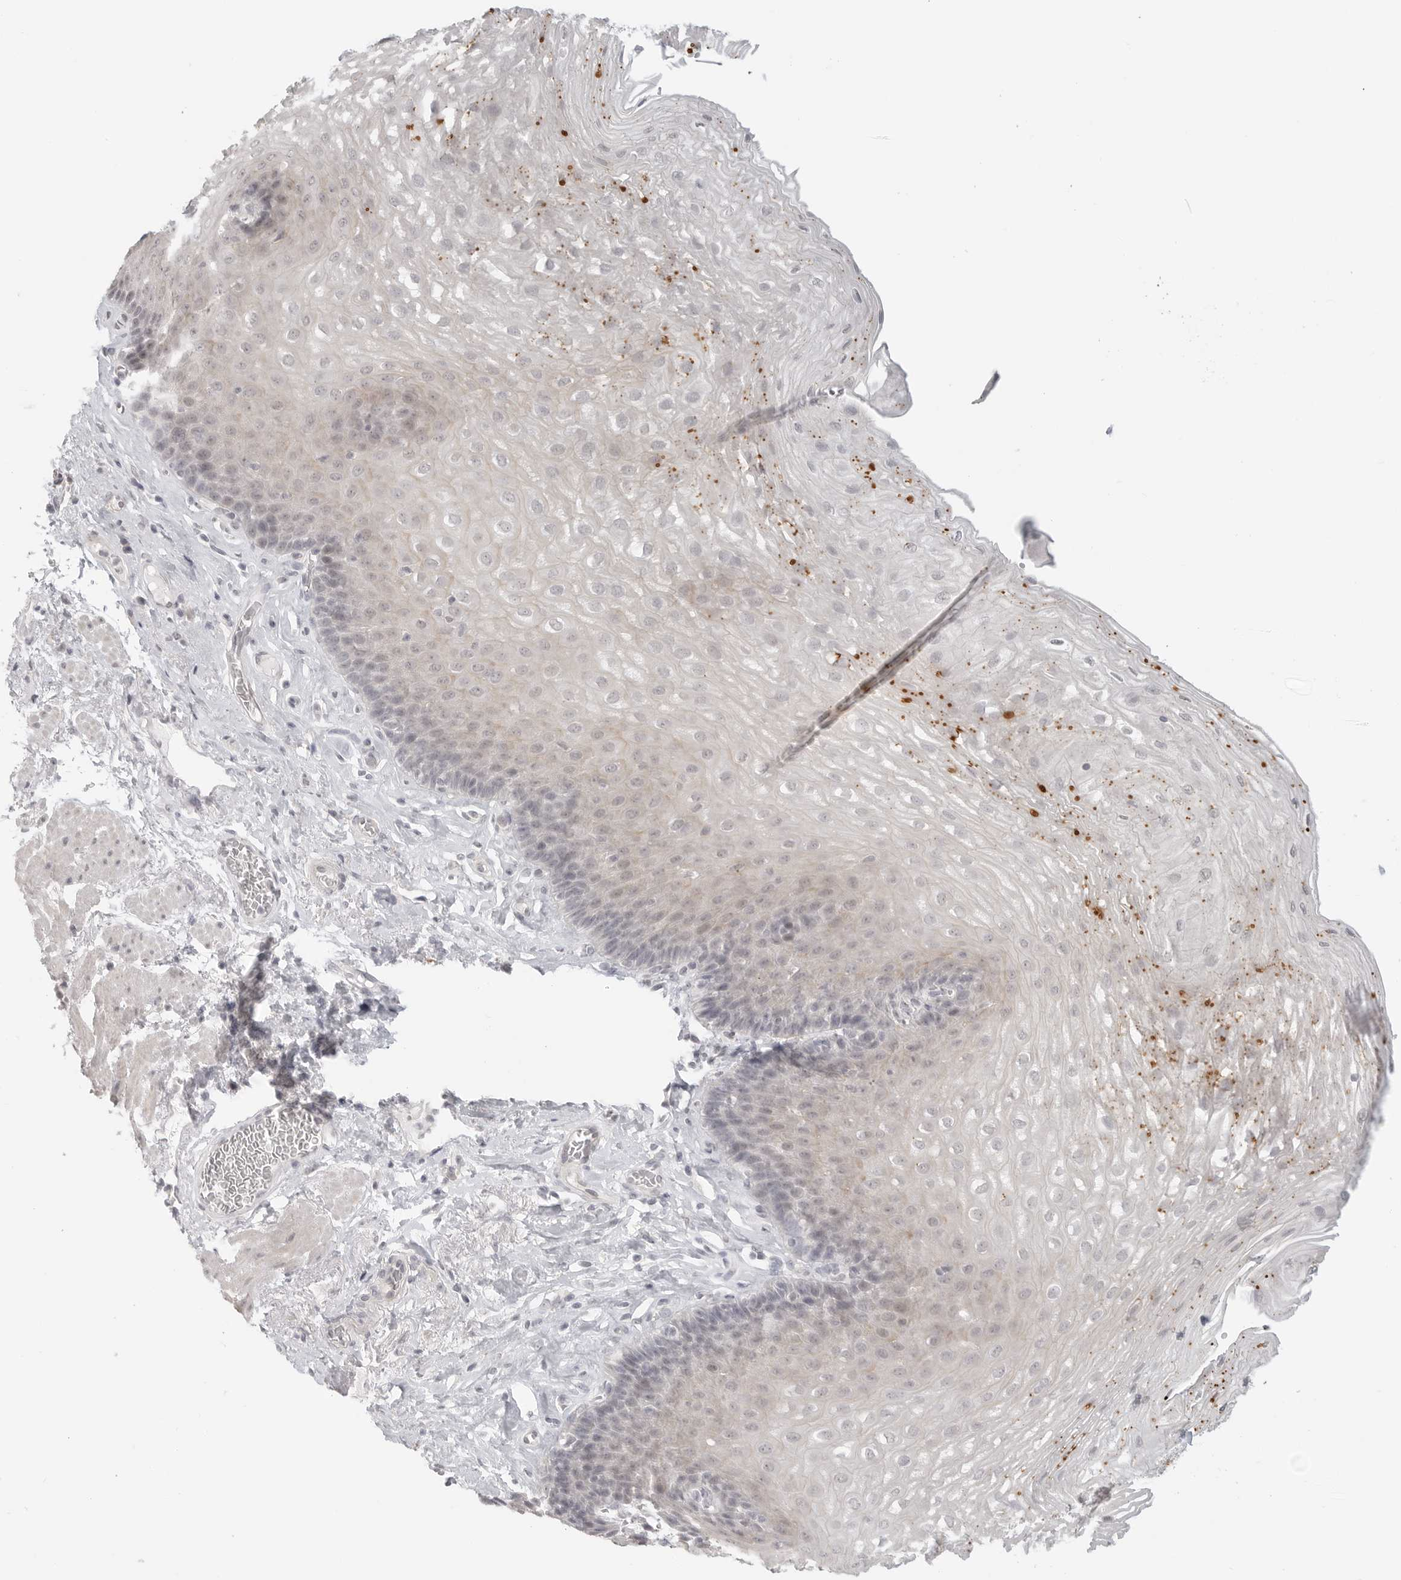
{"staining": {"intensity": "moderate", "quantity": "<25%", "location": "cytoplasmic/membranous"}, "tissue": "esophagus", "cell_type": "Squamous epithelial cells", "image_type": "normal", "snomed": [{"axis": "morphology", "description": "Normal tissue, NOS"}, {"axis": "topography", "description": "Esophagus"}], "caption": "Moderate cytoplasmic/membranous staining for a protein is seen in about <25% of squamous epithelial cells of benign esophagus using immunohistochemistry.", "gene": "KLK11", "patient": {"sex": "female", "age": 66}}